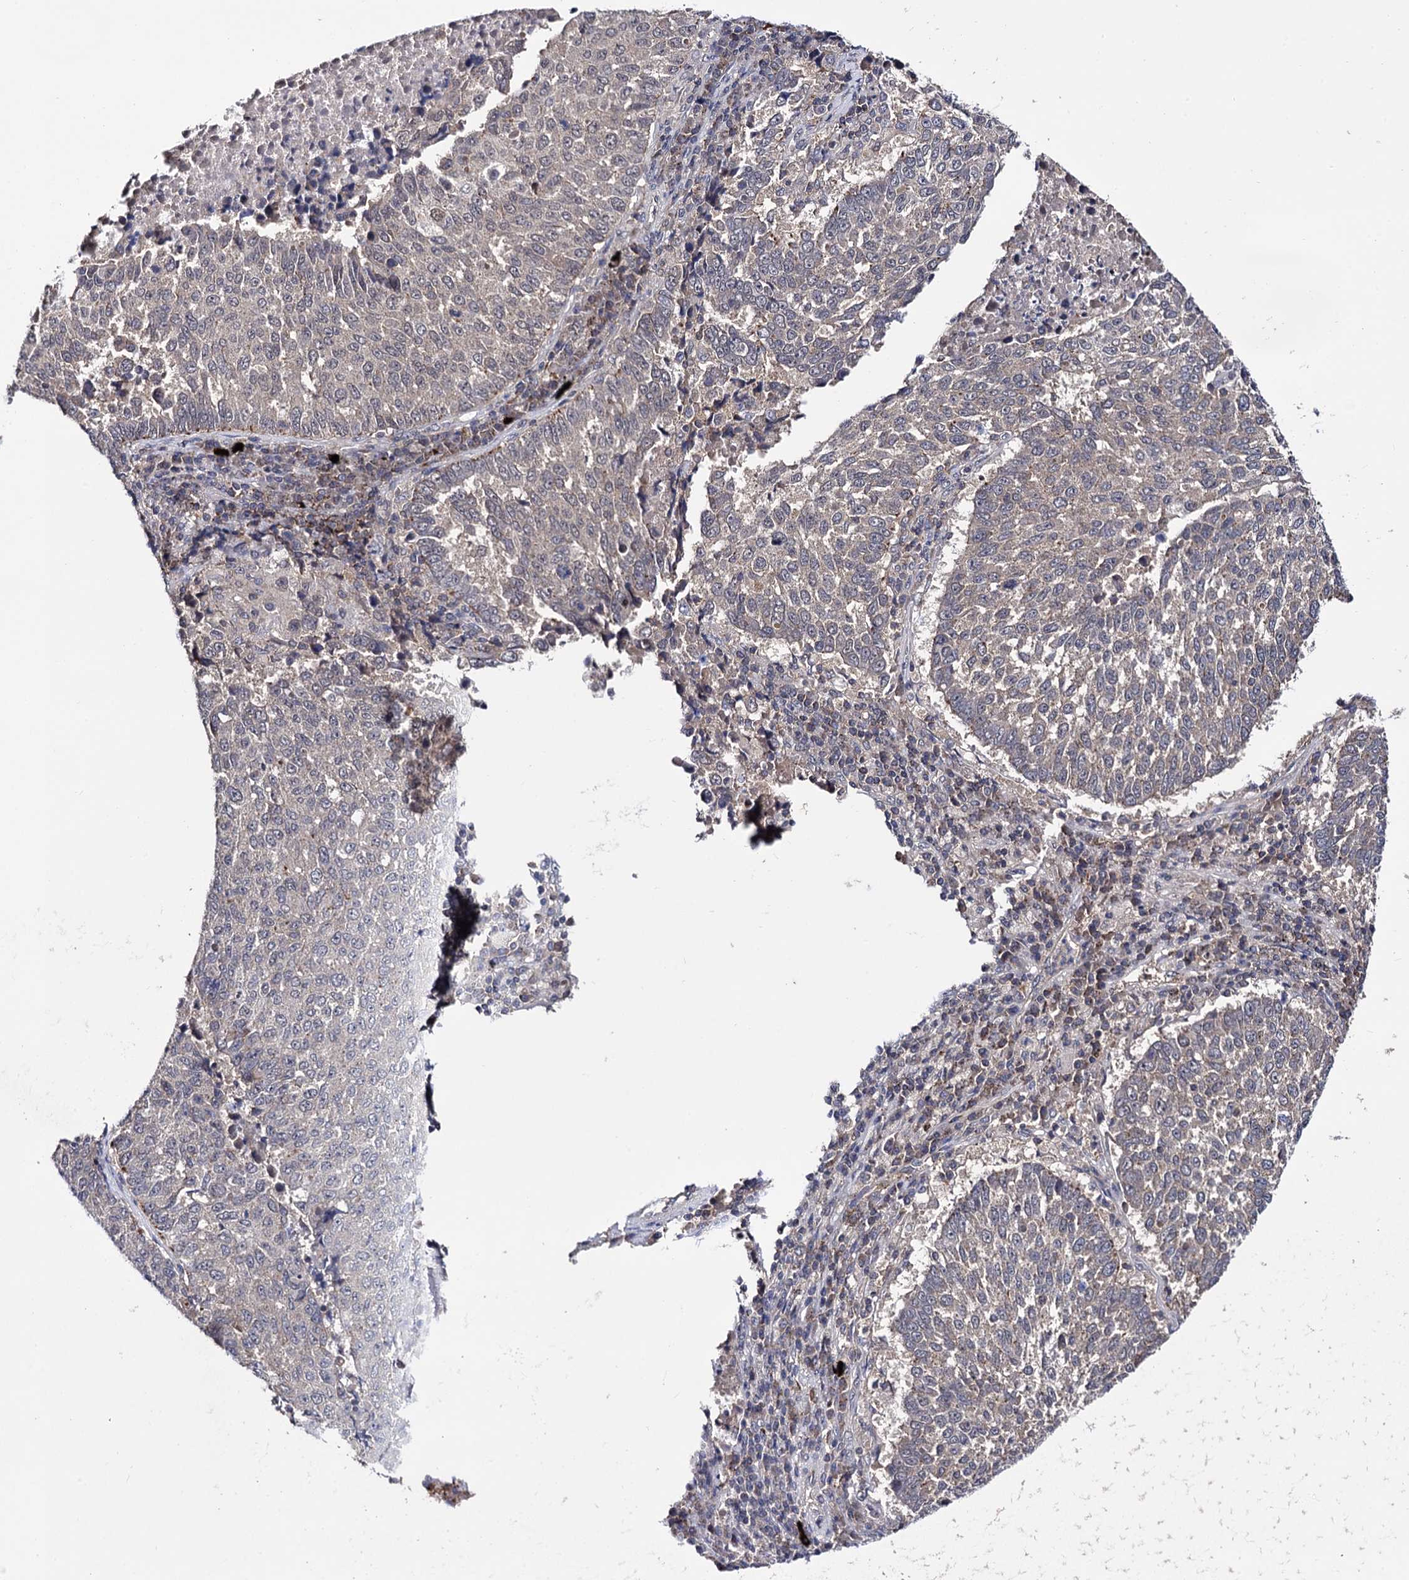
{"staining": {"intensity": "weak", "quantity": "25%-75%", "location": "cytoplasmic/membranous"}, "tissue": "lung cancer", "cell_type": "Tumor cells", "image_type": "cancer", "snomed": [{"axis": "morphology", "description": "Squamous cell carcinoma, NOS"}, {"axis": "topography", "description": "Lung"}], "caption": "Immunohistochemical staining of lung squamous cell carcinoma reveals weak cytoplasmic/membranous protein staining in approximately 25%-75% of tumor cells.", "gene": "MICAL2", "patient": {"sex": "male", "age": 73}}